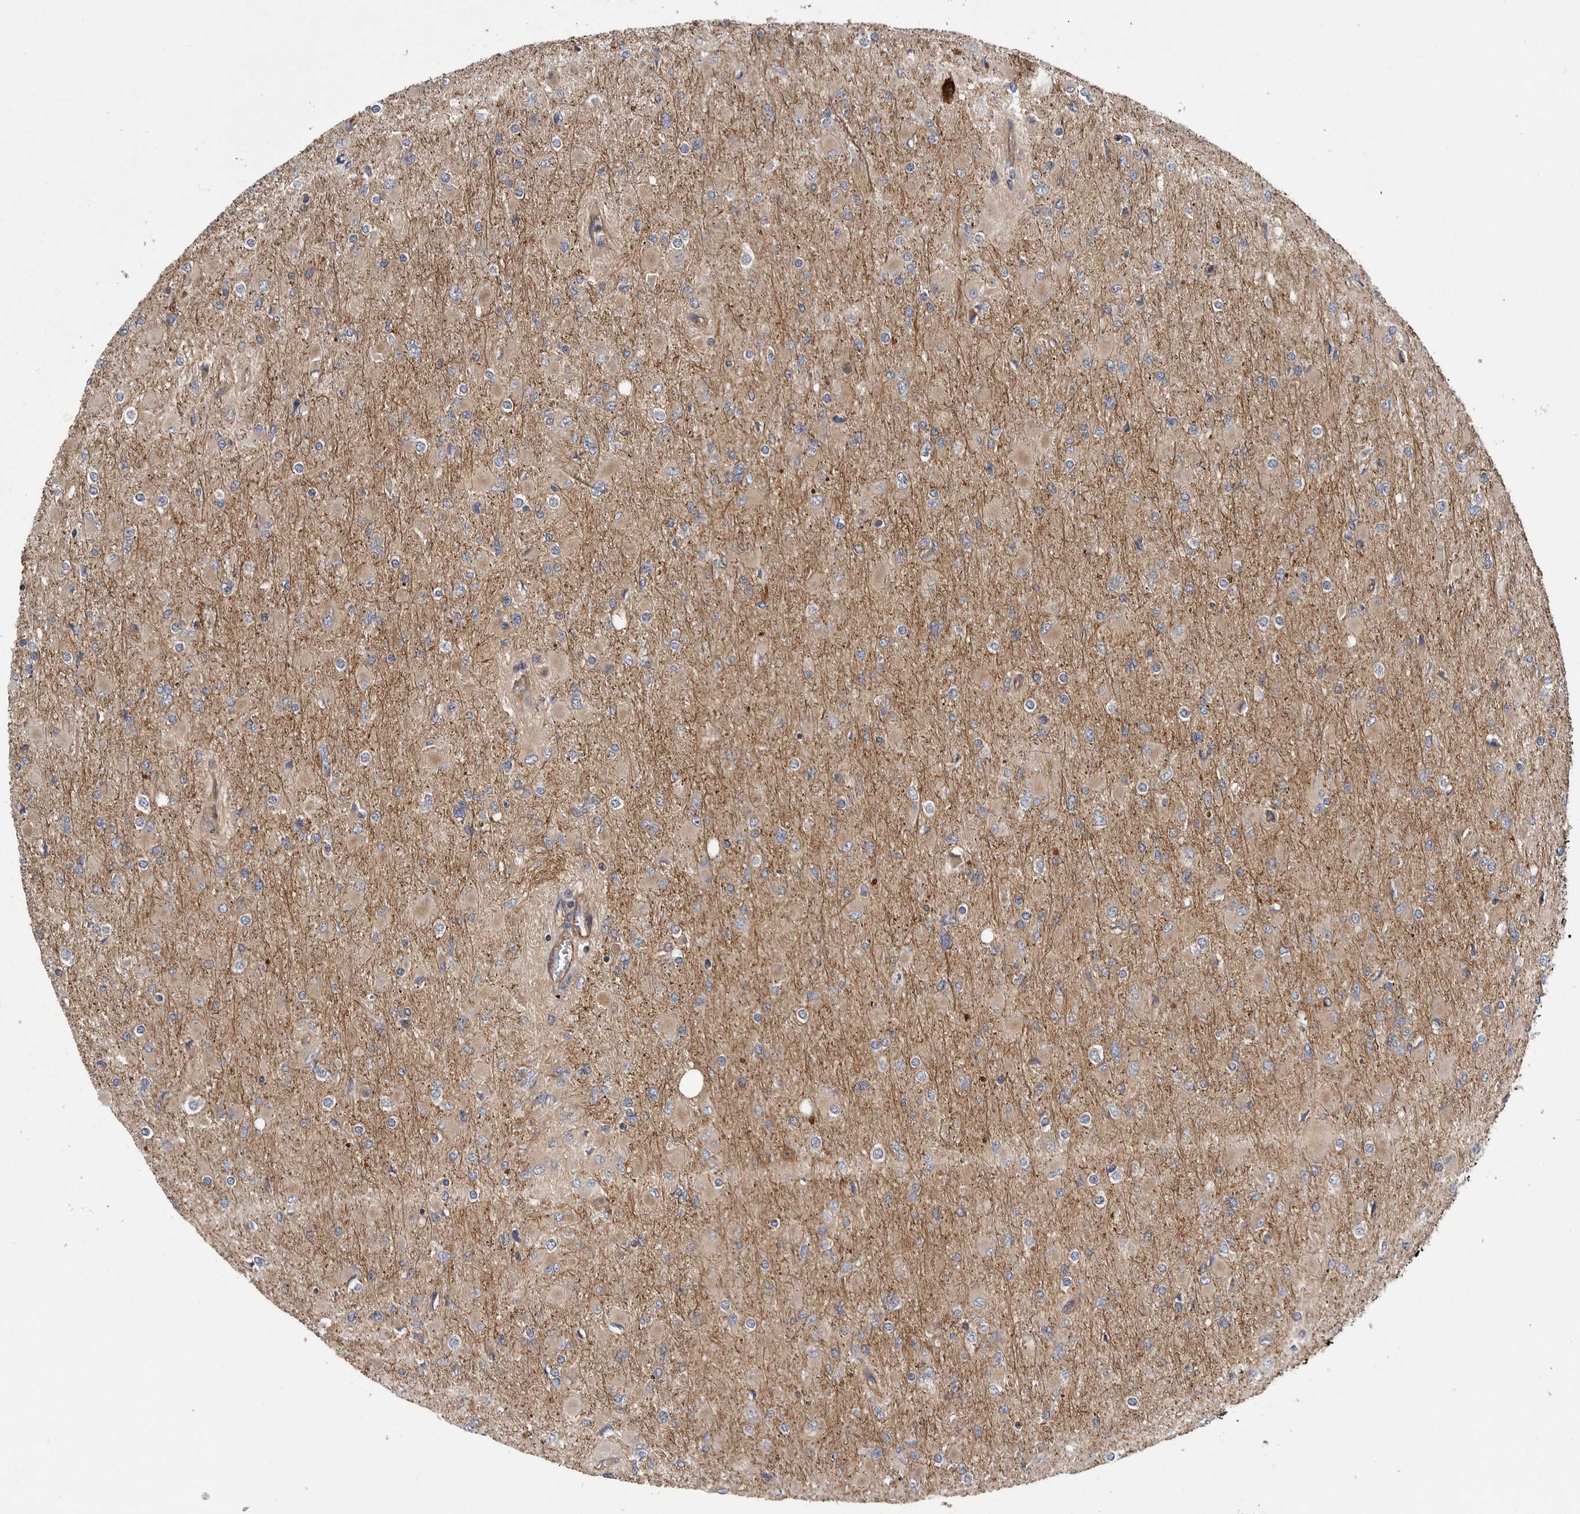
{"staining": {"intensity": "weak", "quantity": "25%-75%", "location": "cytoplasmic/membranous"}, "tissue": "glioma", "cell_type": "Tumor cells", "image_type": "cancer", "snomed": [{"axis": "morphology", "description": "Glioma, malignant, High grade"}, {"axis": "topography", "description": "Cerebral cortex"}], "caption": "Tumor cells reveal weak cytoplasmic/membranous expression in approximately 25%-75% of cells in high-grade glioma (malignant).", "gene": "OXR1", "patient": {"sex": "female", "age": 36}}